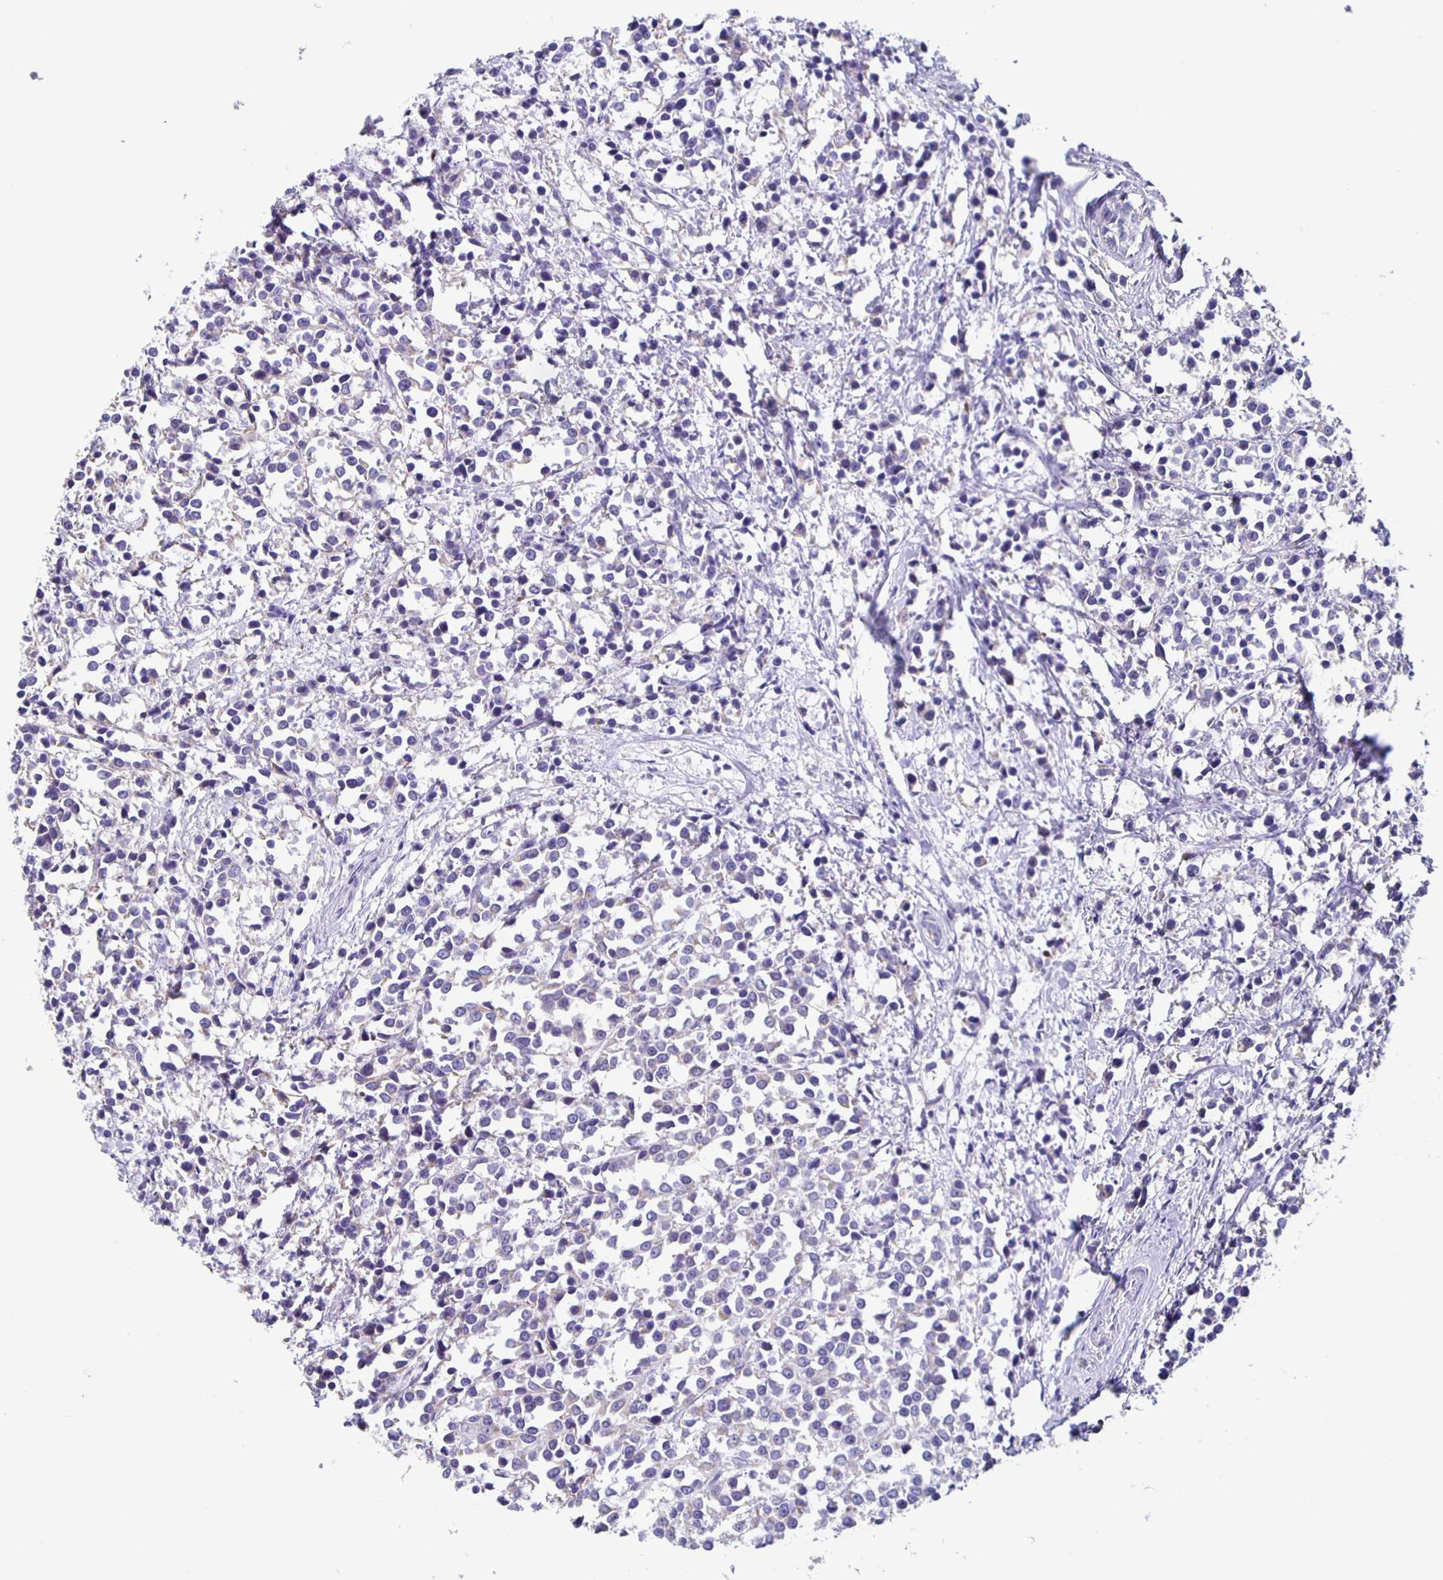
{"staining": {"intensity": "negative", "quantity": "none", "location": "none"}, "tissue": "breast cancer", "cell_type": "Tumor cells", "image_type": "cancer", "snomed": [{"axis": "morphology", "description": "Duct carcinoma"}, {"axis": "topography", "description": "Breast"}], "caption": "High magnification brightfield microscopy of breast invasive ductal carcinoma stained with DAB (3,3'-diaminobenzidine) (brown) and counterstained with hematoxylin (blue): tumor cells show no significant expression.", "gene": "TPPP", "patient": {"sex": "female", "age": 80}}